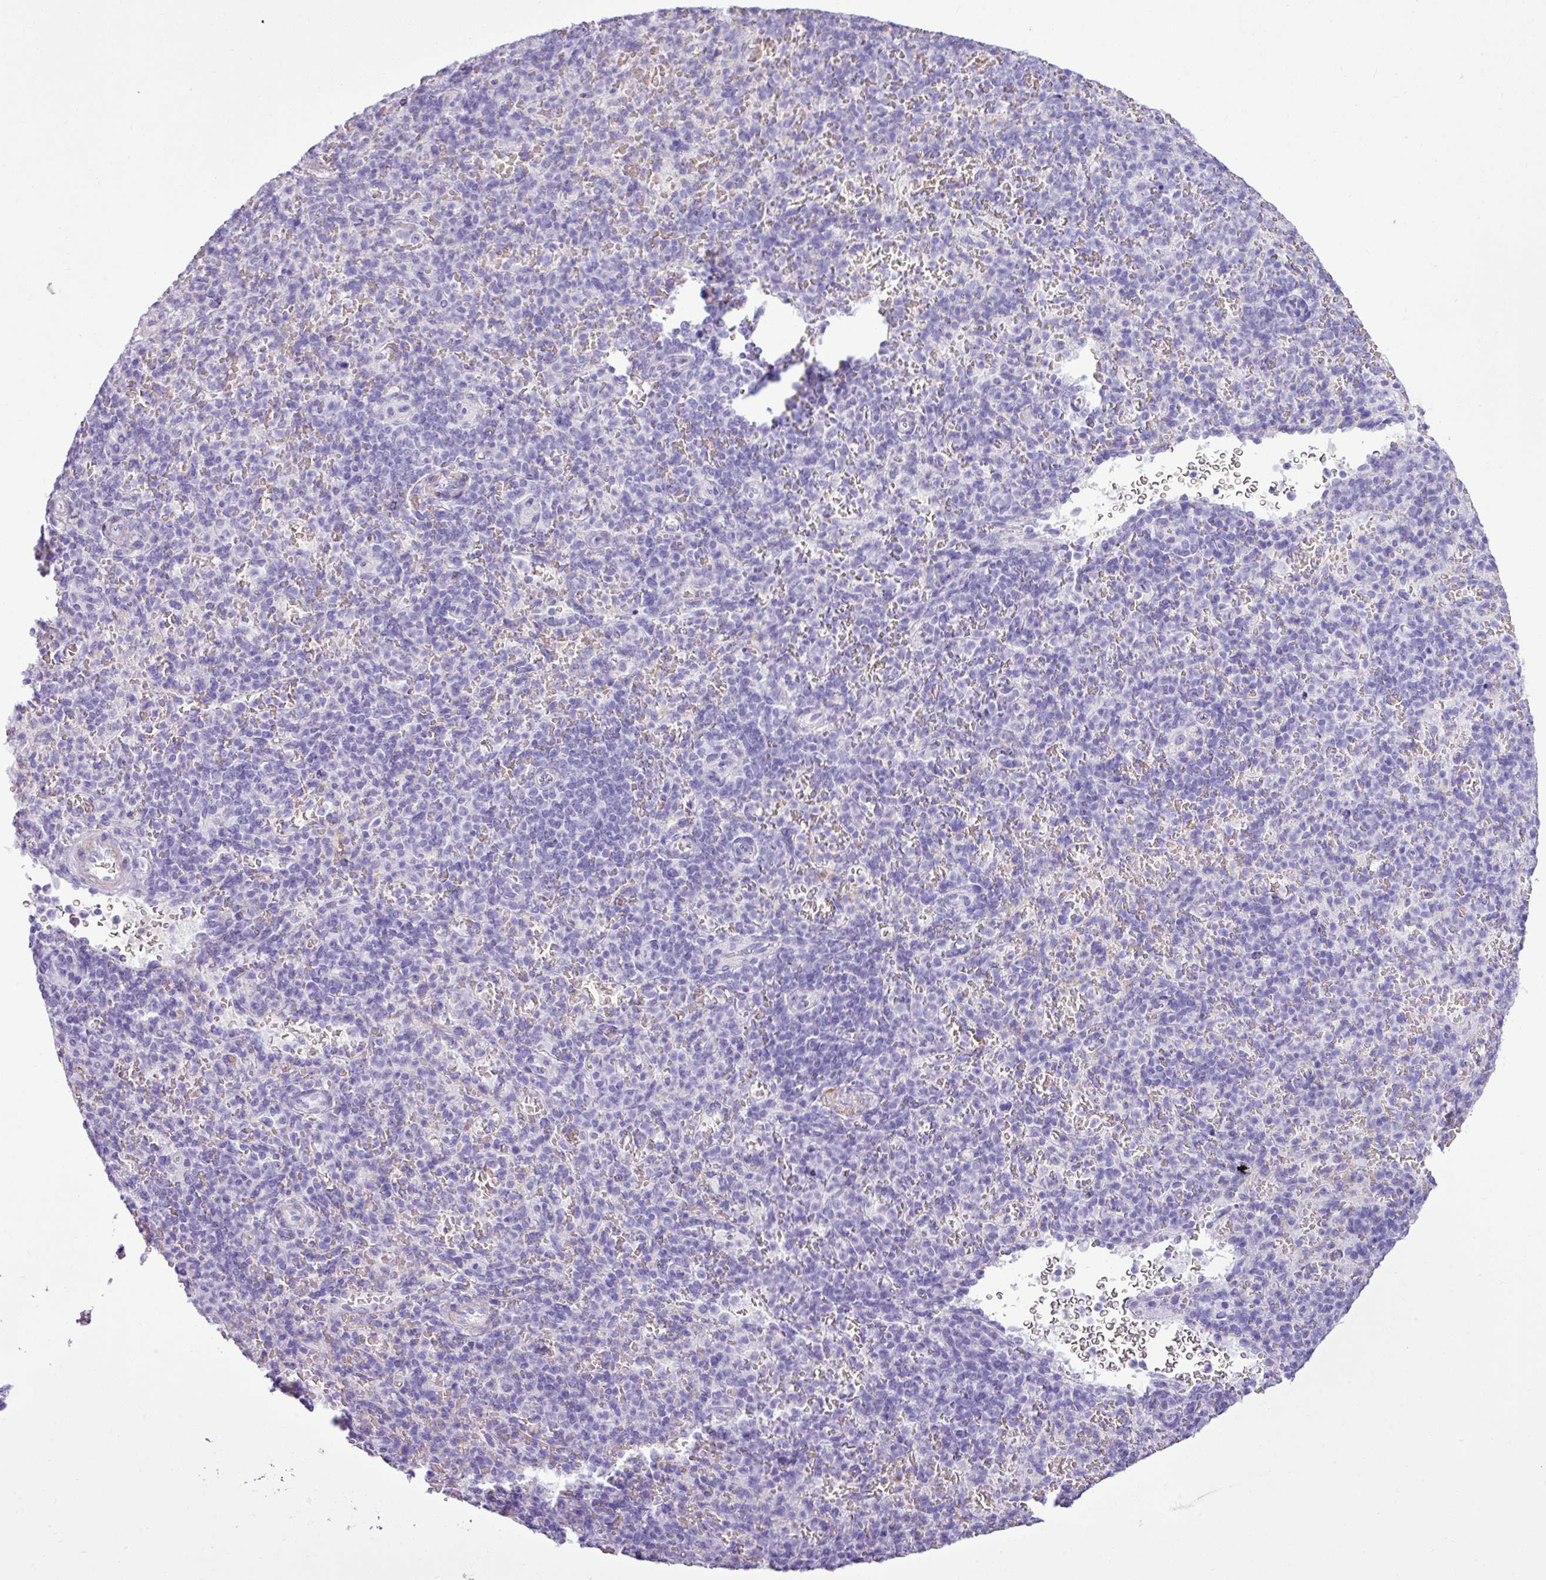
{"staining": {"intensity": "negative", "quantity": "none", "location": "none"}, "tissue": "spleen", "cell_type": "Cells in red pulp", "image_type": "normal", "snomed": [{"axis": "morphology", "description": "Normal tissue, NOS"}, {"axis": "topography", "description": "Spleen"}], "caption": "DAB (3,3'-diaminobenzidine) immunohistochemical staining of benign human spleen demonstrates no significant staining in cells in red pulp. Nuclei are stained in blue.", "gene": "ZSCAN5A", "patient": {"sex": "female", "age": 74}}